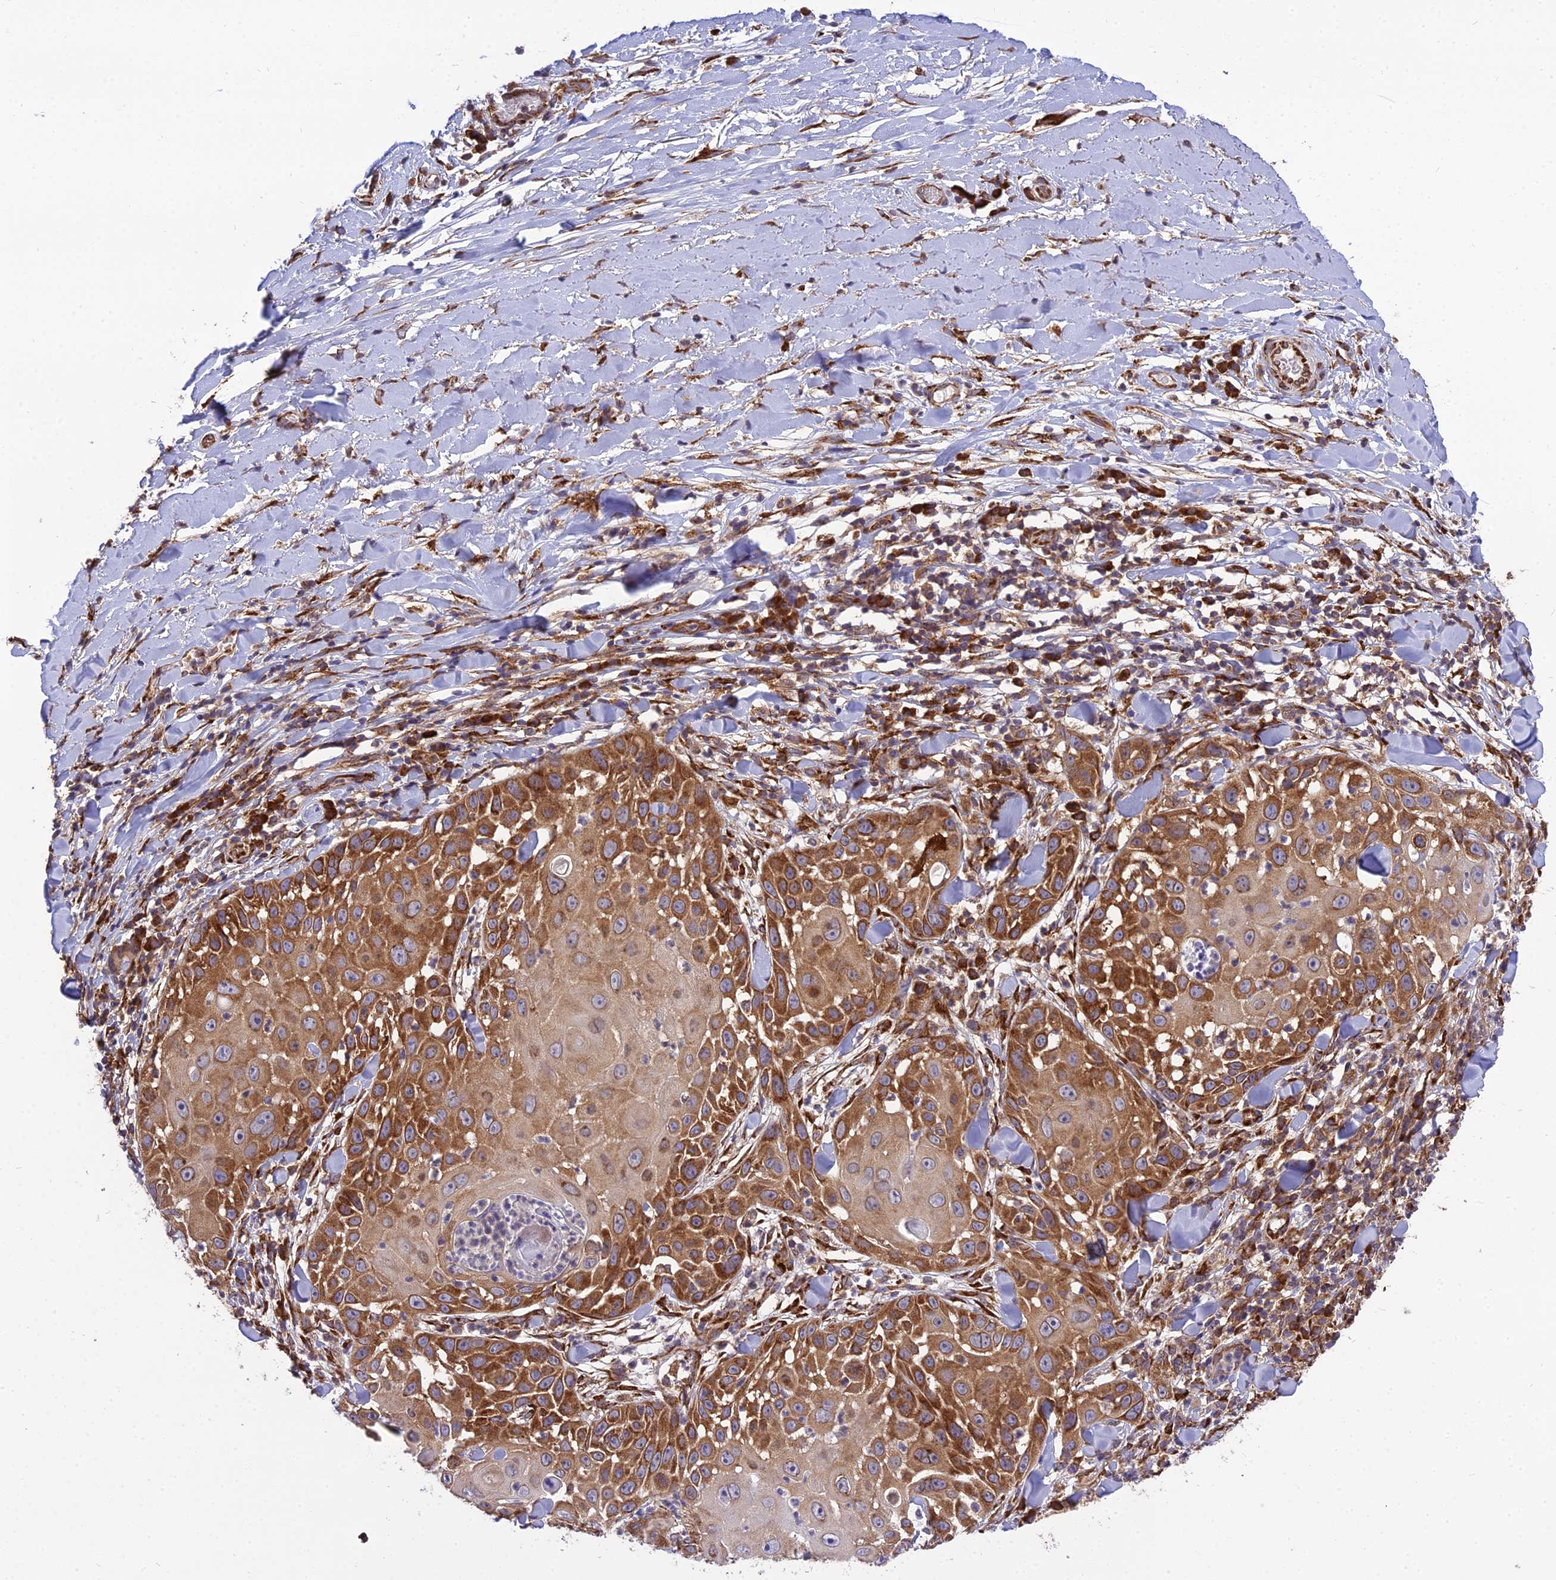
{"staining": {"intensity": "strong", "quantity": "25%-75%", "location": "cytoplasmic/membranous"}, "tissue": "skin cancer", "cell_type": "Tumor cells", "image_type": "cancer", "snomed": [{"axis": "morphology", "description": "Squamous cell carcinoma, NOS"}, {"axis": "topography", "description": "Skin"}], "caption": "DAB immunohistochemical staining of squamous cell carcinoma (skin) reveals strong cytoplasmic/membranous protein expression in approximately 25%-75% of tumor cells.", "gene": "DHCR7", "patient": {"sex": "female", "age": 44}}